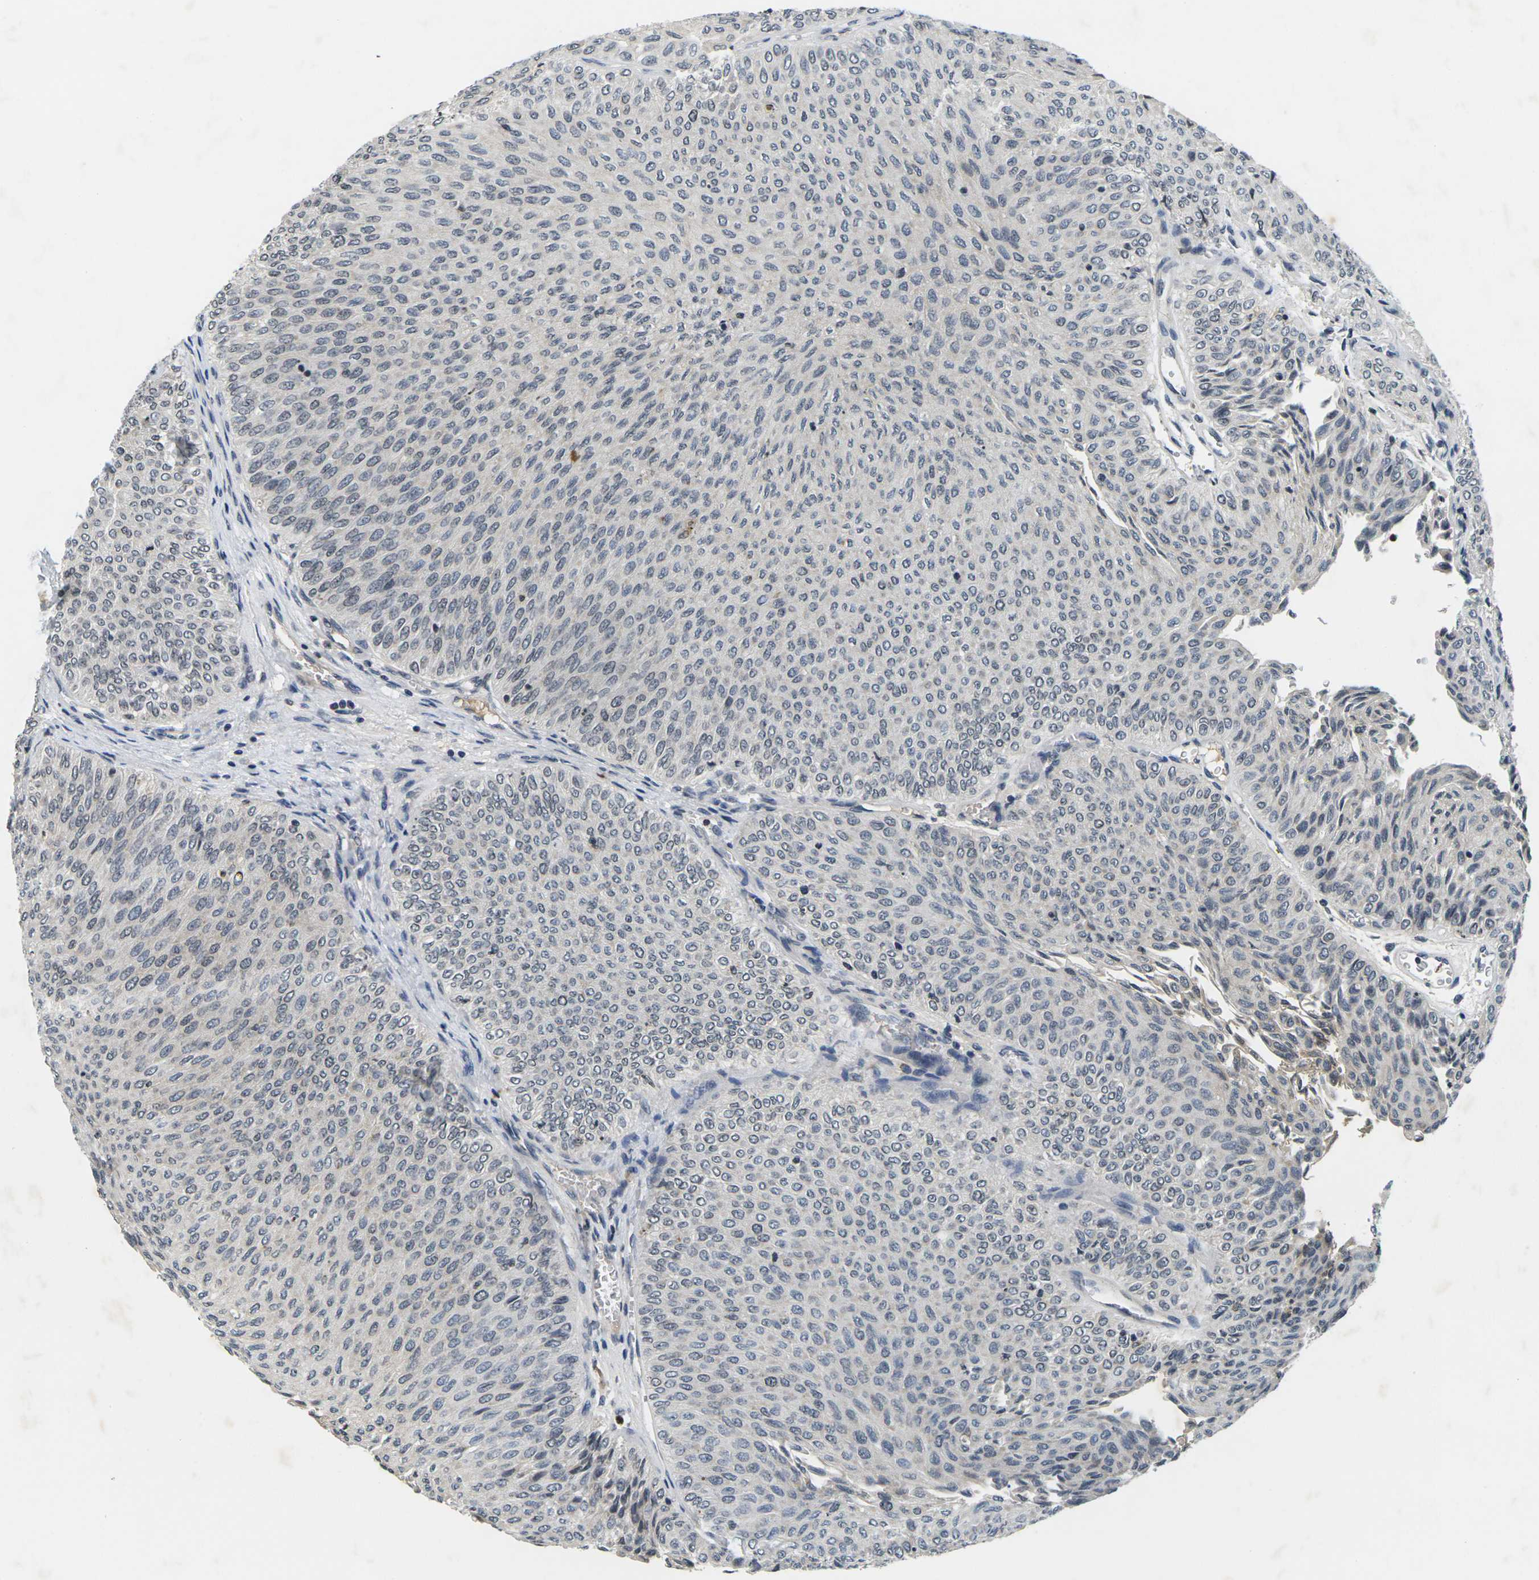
{"staining": {"intensity": "negative", "quantity": "none", "location": "none"}, "tissue": "urothelial cancer", "cell_type": "Tumor cells", "image_type": "cancer", "snomed": [{"axis": "morphology", "description": "Urothelial carcinoma, Low grade"}, {"axis": "topography", "description": "Urinary bladder"}], "caption": "DAB immunohistochemical staining of human urothelial cancer displays no significant staining in tumor cells.", "gene": "C1QC", "patient": {"sex": "male", "age": 78}}